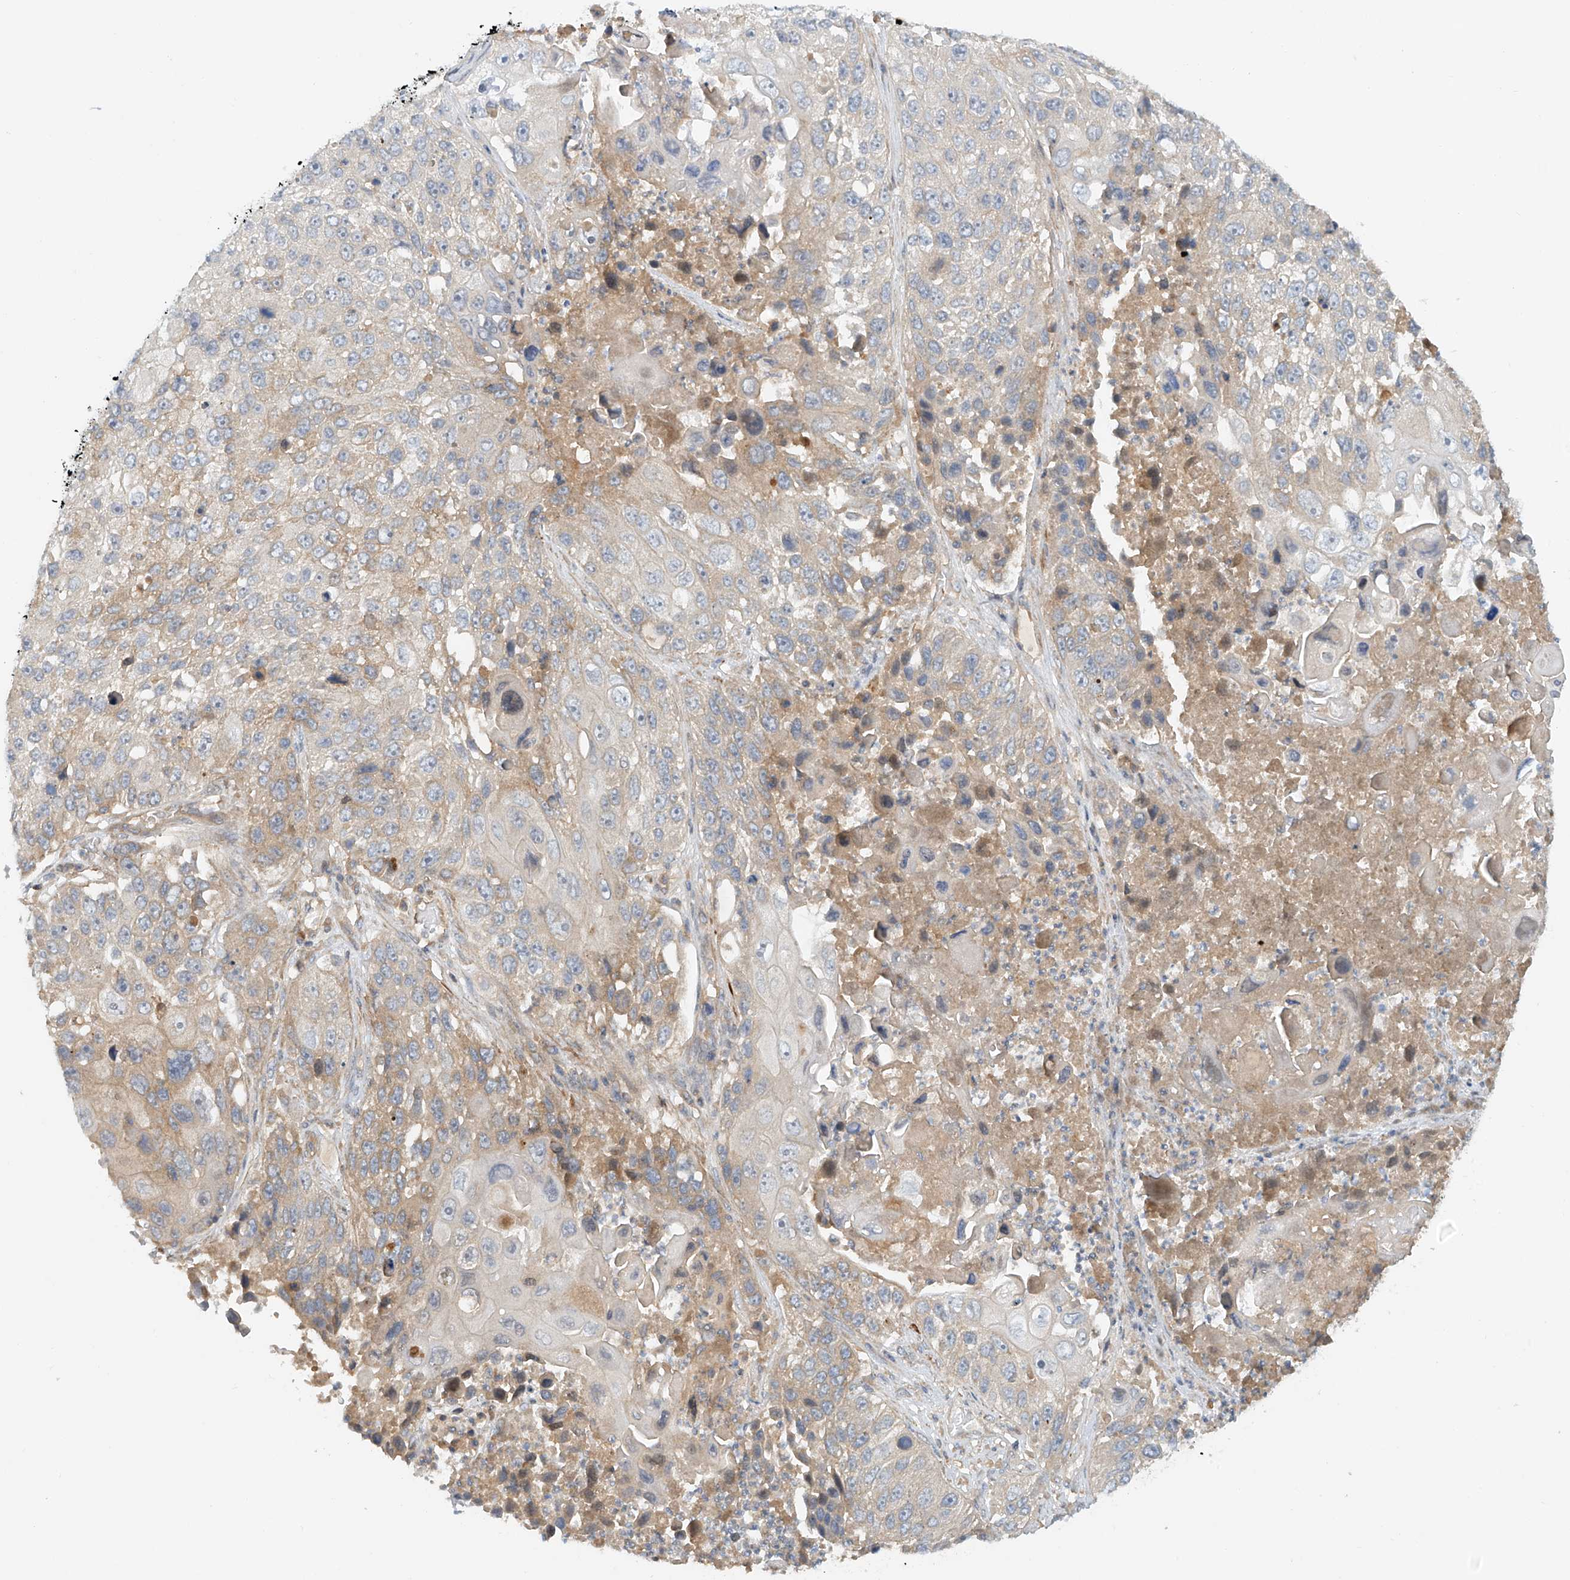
{"staining": {"intensity": "moderate", "quantity": "<25%", "location": "cytoplasmic/membranous"}, "tissue": "lung cancer", "cell_type": "Tumor cells", "image_type": "cancer", "snomed": [{"axis": "morphology", "description": "Squamous cell carcinoma, NOS"}, {"axis": "topography", "description": "Lung"}], "caption": "Immunohistochemical staining of human lung cancer displays low levels of moderate cytoplasmic/membranous protein expression in about <25% of tumor cells.", "gene": "LYRM9", "patient": {"sex": "male", "age": 61}}